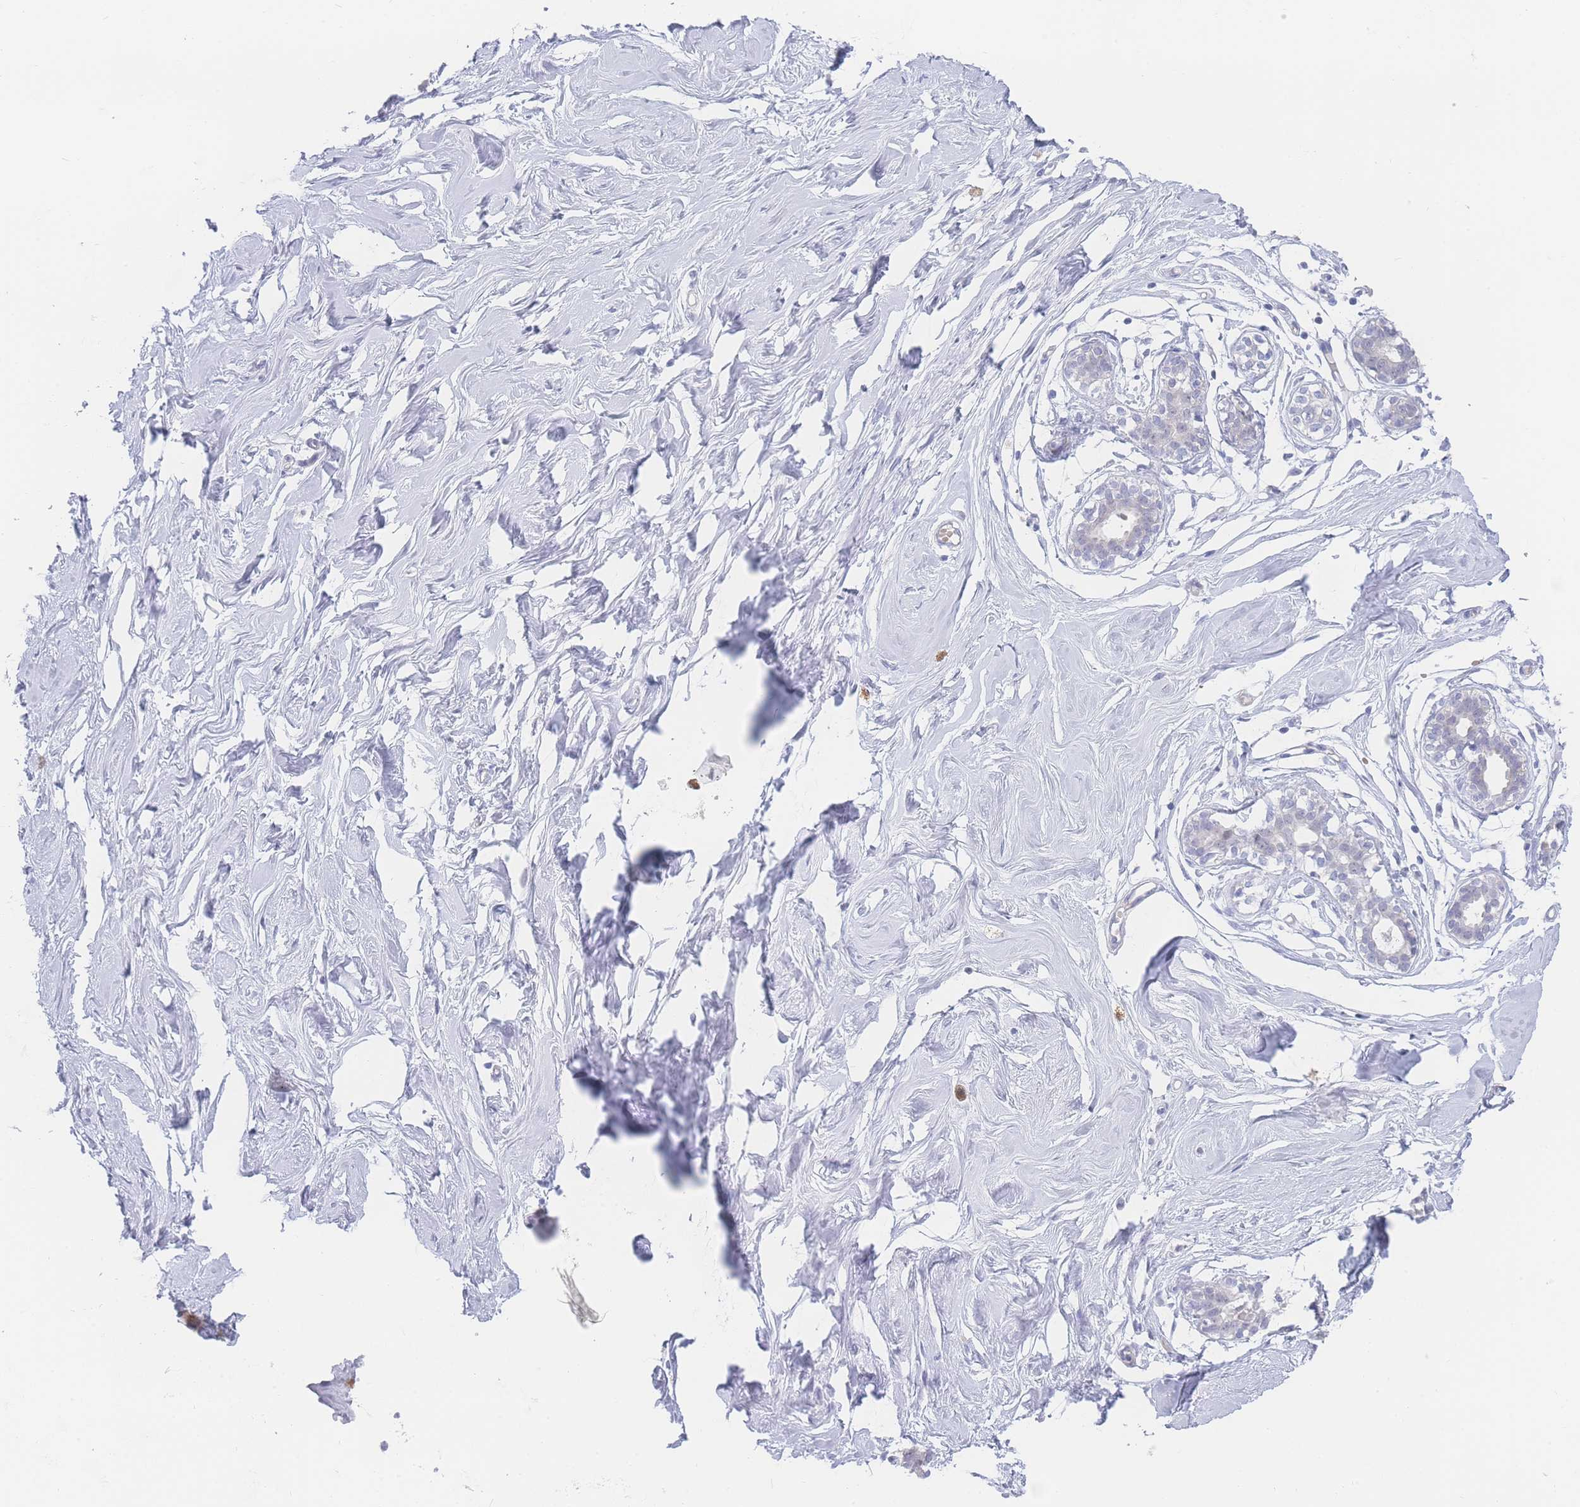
{"staining": {"intensity": "negative", "quantity": "none", "location": "none"}, "tissue": "breast", "cell_type": "Adipocytes", "image_type": "normal", "snomed": [{"axis": "morphology", "description": "Normal tissue, NOS"}, {"axis": "morphology", "description": "Adenoma, NOS"}, {"axis": "topography", "description": "Breast"}], "caption": "Breast stained for a protein using IHC displays no staining adipocytes.", "gene": "PRSS22", "patient": {"sex": "female", "age": 23}}